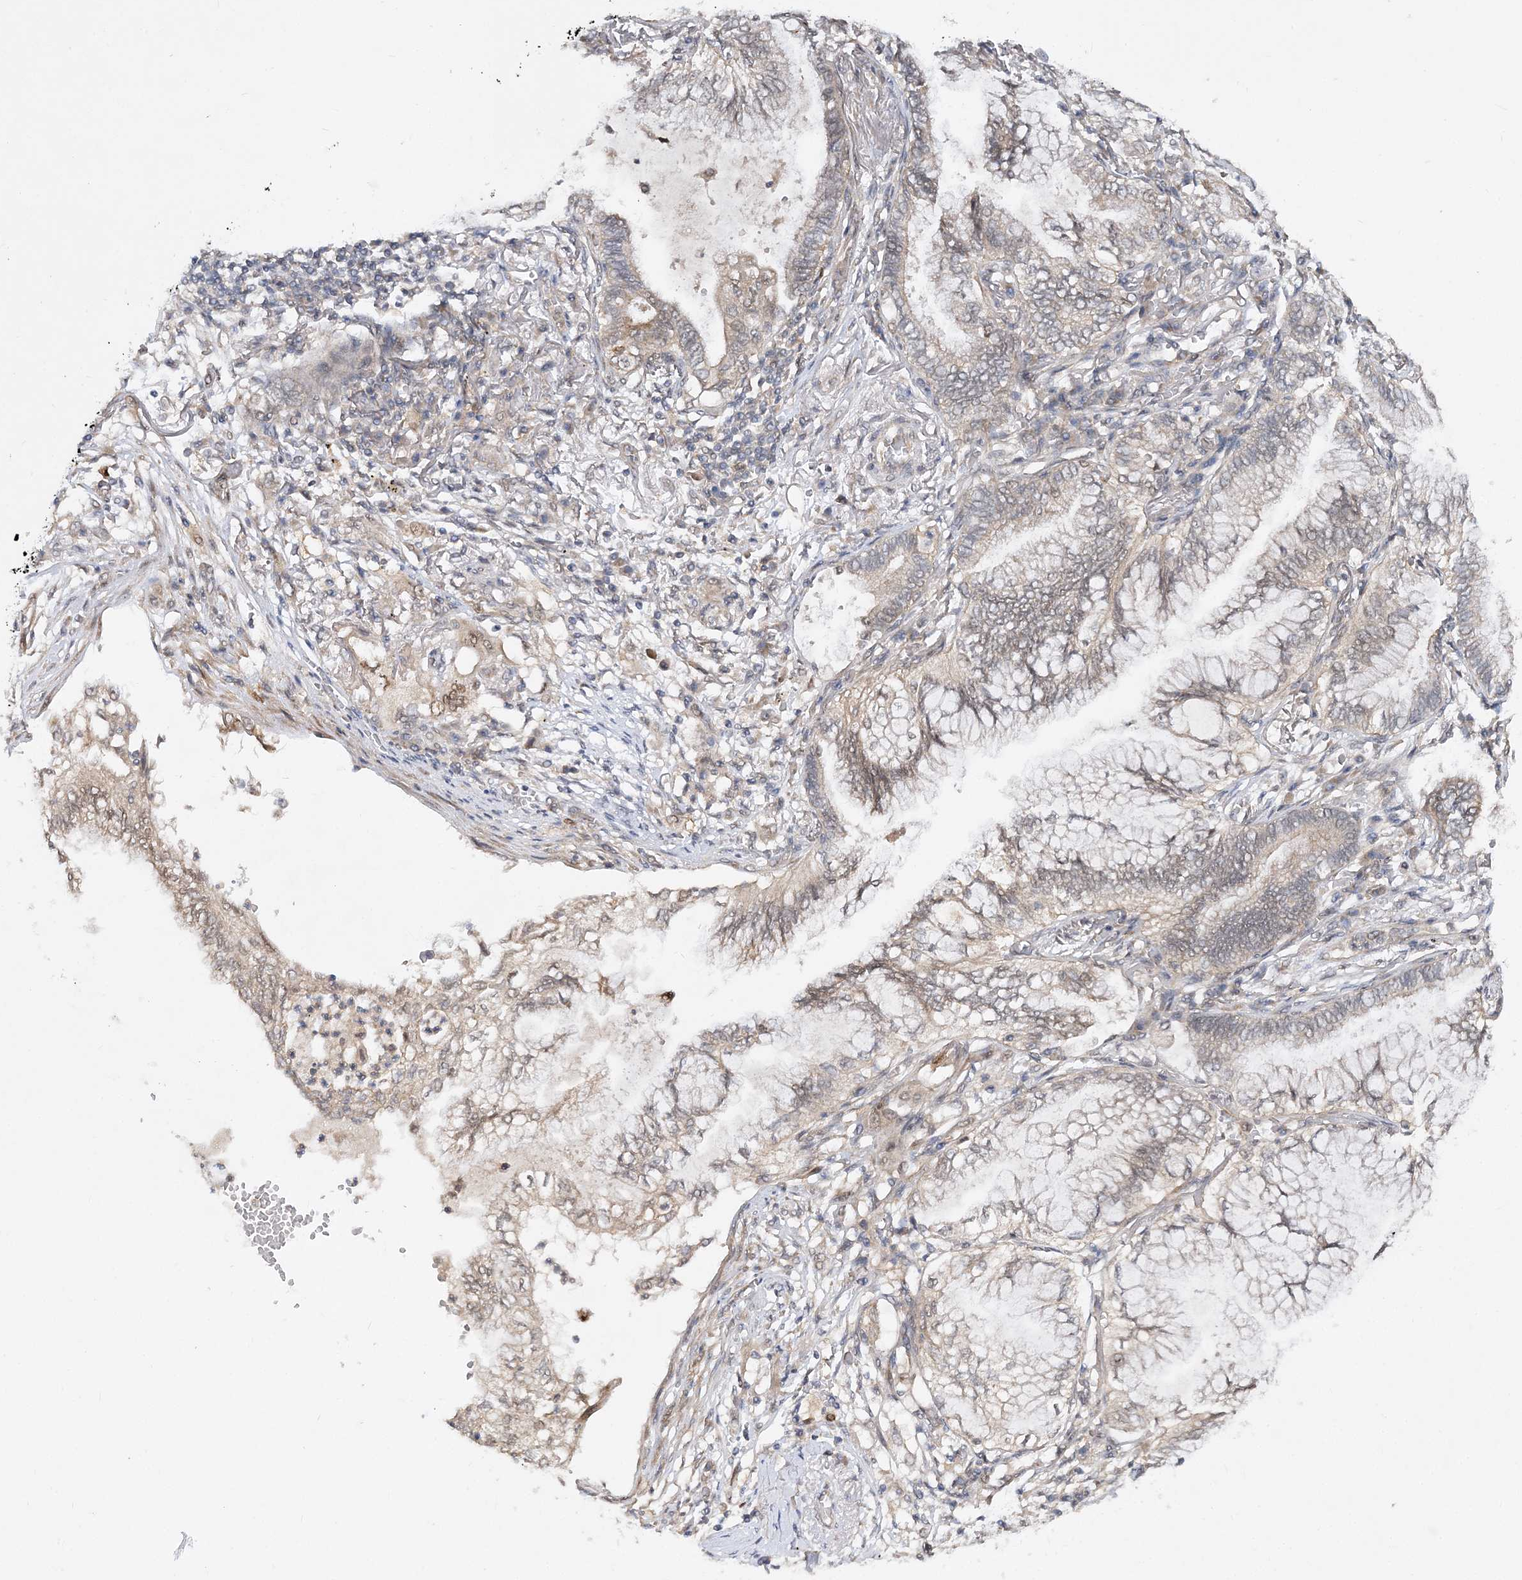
{"staining": {"intensity": "weak", "quantity": "25%-75%", "location": "nuclear"}, "tissue": "lung cancer", "cell_type": "Tumor cells", "image_type": "cancer", "snomed": [{"axis": "morphology", "description": "Adenocarcinoma, NOS"}, {"axis": "topography", "description": "Lung"}], "caption": "A photomicrograph of lung cancer stained for a protein shows weak nuclear brown staining in tumor cells.", "gene": "MXI1", "patient": {"sex": "female", "age": 70}}